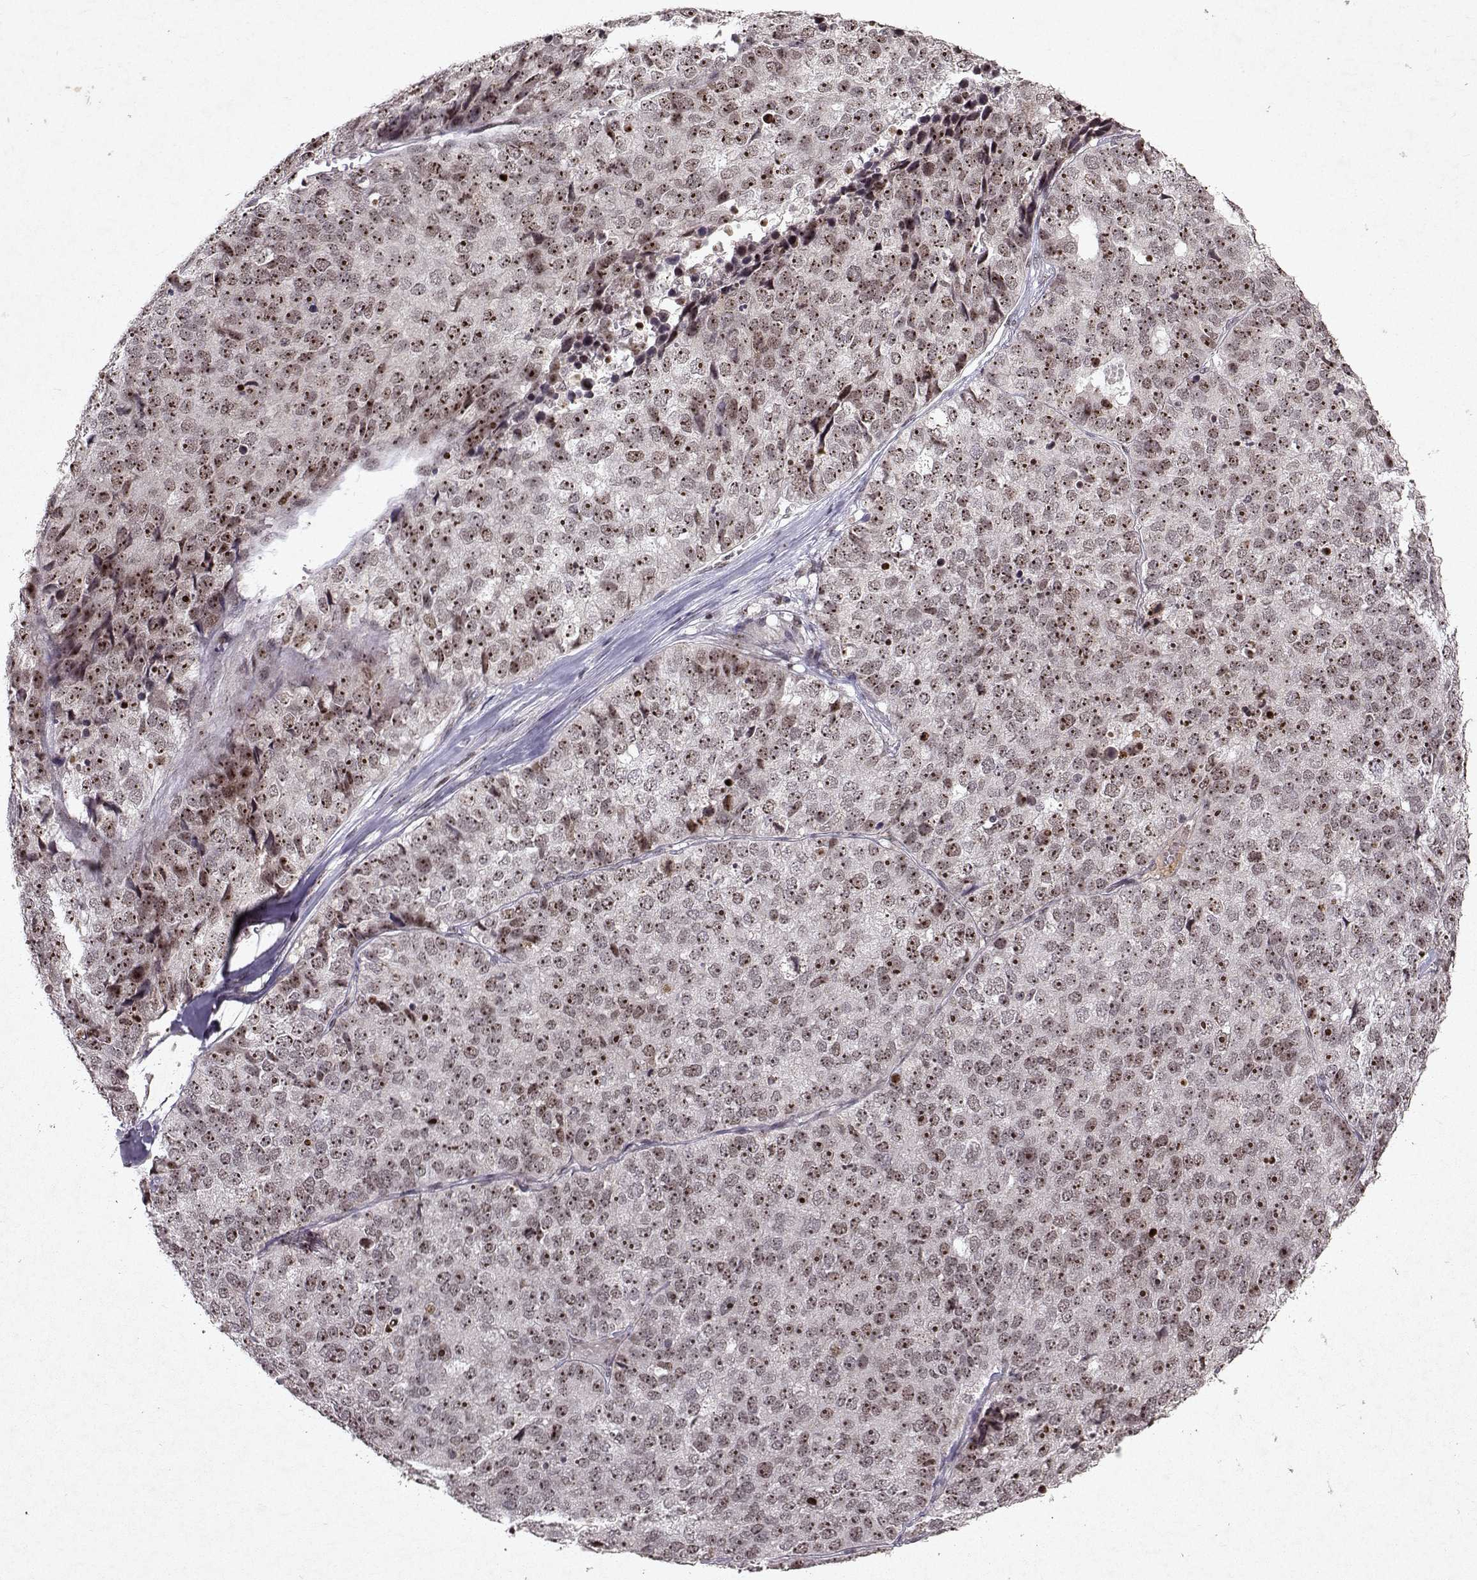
{"staining": {"intensity": "moderate", "quantity": ">75%", "location": "nuclear"}, "tissue": "stomach cancer", "cell_type": "Tumor cells", "image_type": "cancer", "snomed": [{"axis": "morphology", "description": "Adenocarcinoma, NOS"}, {"axis": "topography", "description": "Stomach"}], "caption": "Tumor cells show medium levels of moderate nuclear positivity in about >75% of cells in stomach cancer (adenocarcinoma).", "gene": "DDX56", "patient": {"sex": "male", "age": 69}}